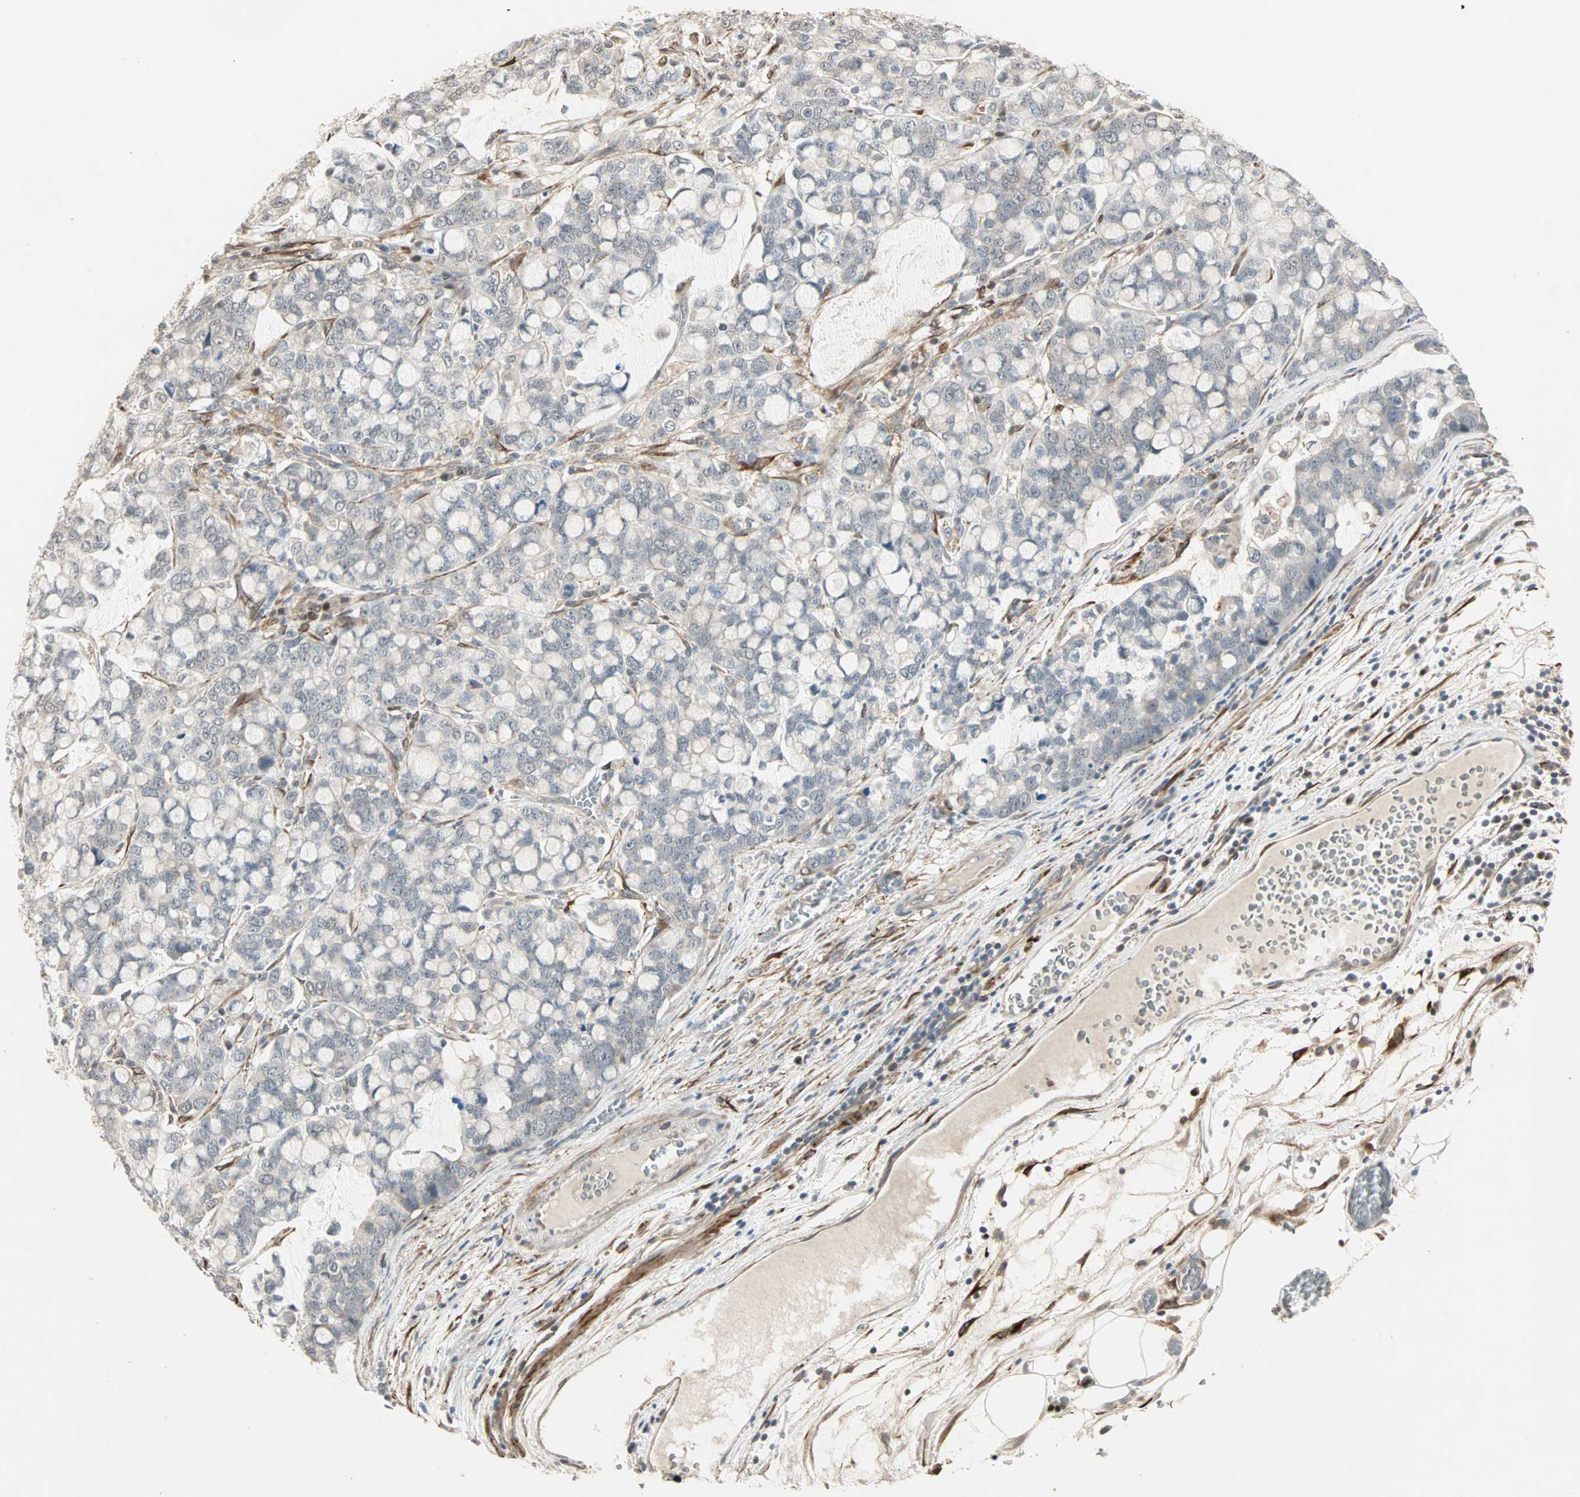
{"staining": {"intensity": "negative", "quantity": "none", "location": "none"}, "tissue": "stomach cancer", "cell_type": "Tumor cells", "image_type": "cancer", "snomed": [{"axis": "morphology", "description": "Adenocarcinoma, NOS"}, {"axis": "topography", "description": "Stomach, lower"}], "caption": "Image shows no protein positivity in tumor cells of adenocarcinoma (stomach) tissue.", "gene": "TRPV4", "patient": {"sex": "male", "age": 84}}